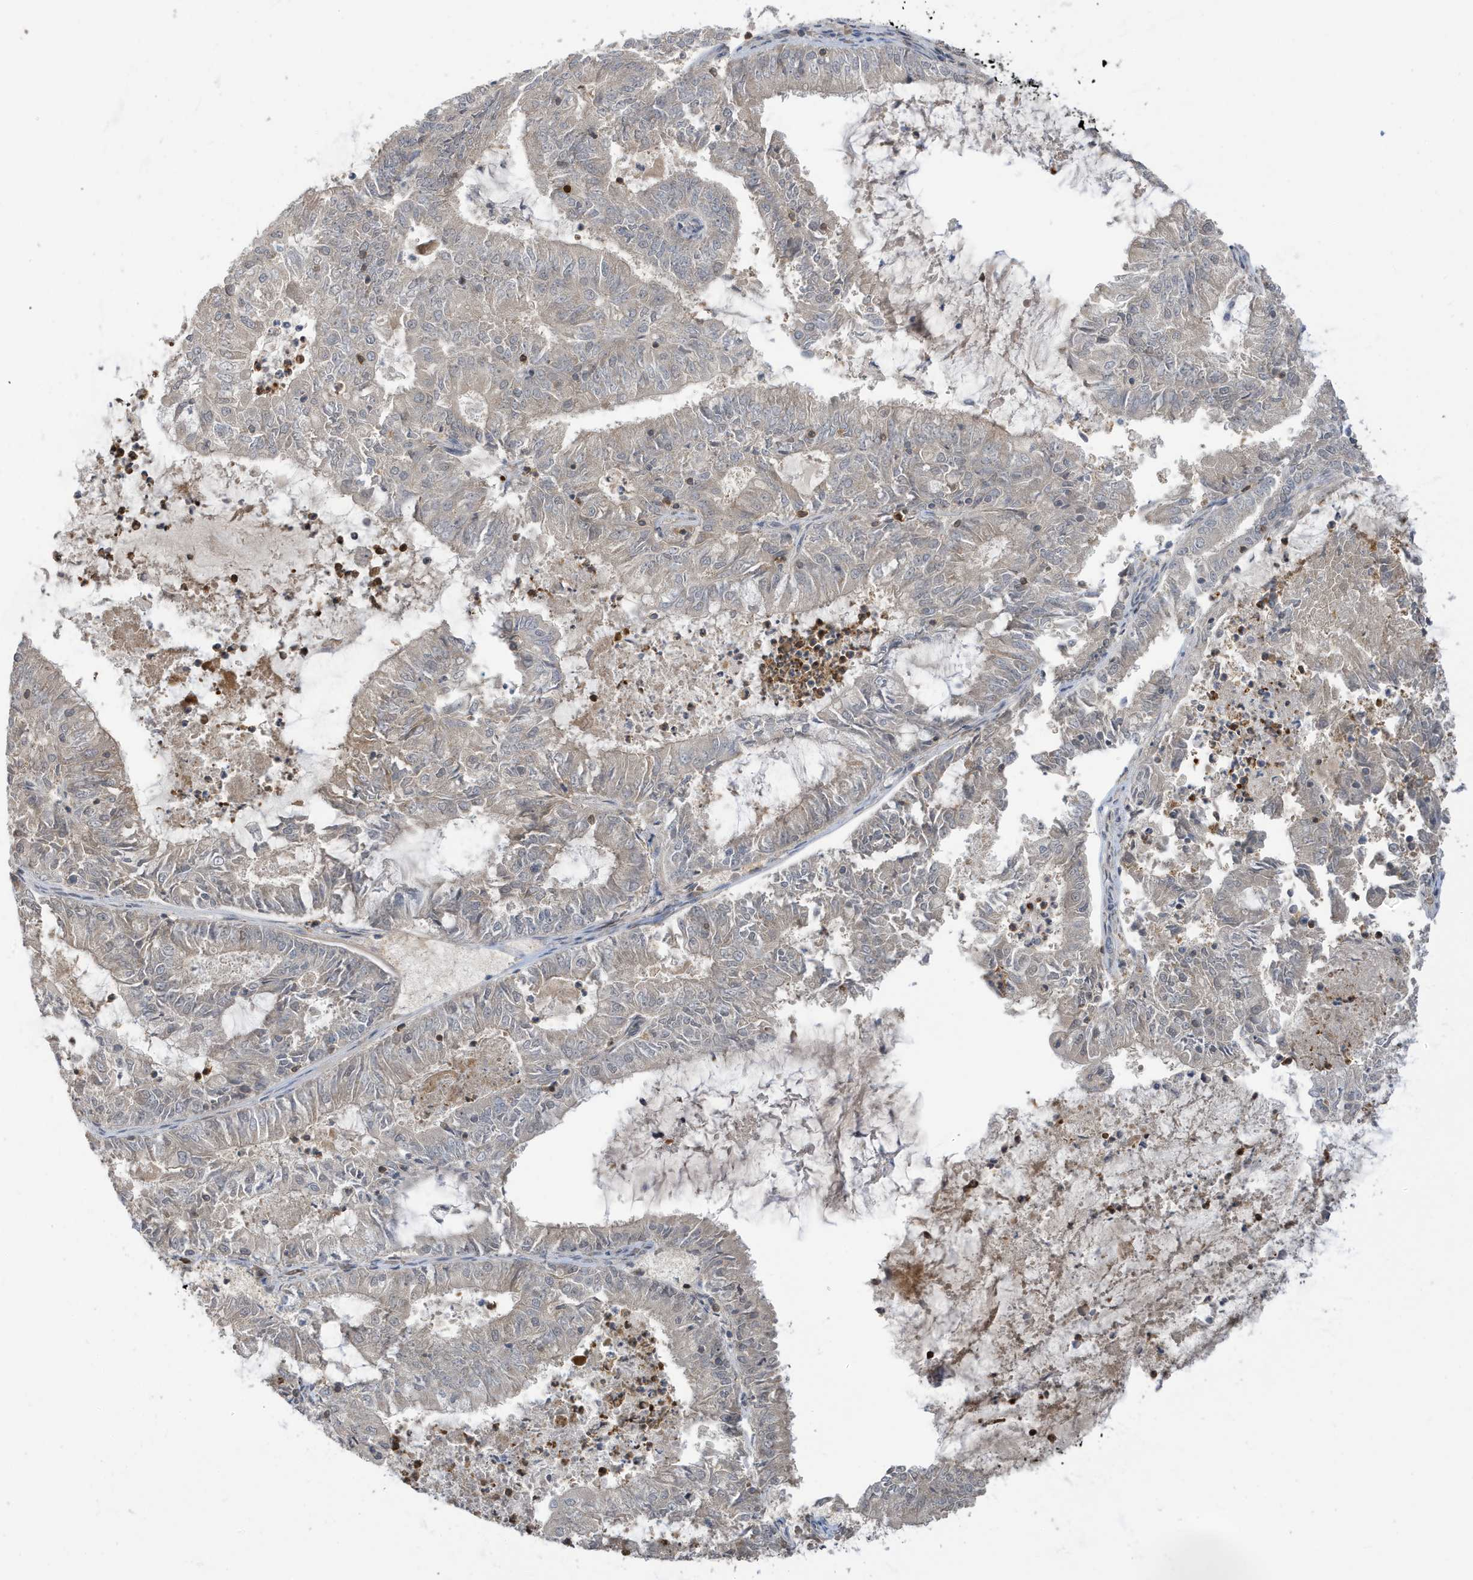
{"staining": {"intensity": "weak", "quantity": "<25%", "location": "cytoplasmic/membranous"}, "tissue": "endometrial cancer", "cell_type": "Tumor cells", "image_type": "cancer", "snomed": [{"axis": "morphology", "description": "Adenocarcinoma, NOS"}, {"axis": "topography", "description": "Endometrium"}], "caption": "Immunohistochemistry of human endometrial cancer demonstrates no positivity in tumor cells.", "gene": "TAB3", "patient": {"sex": "female", "age": 57}}